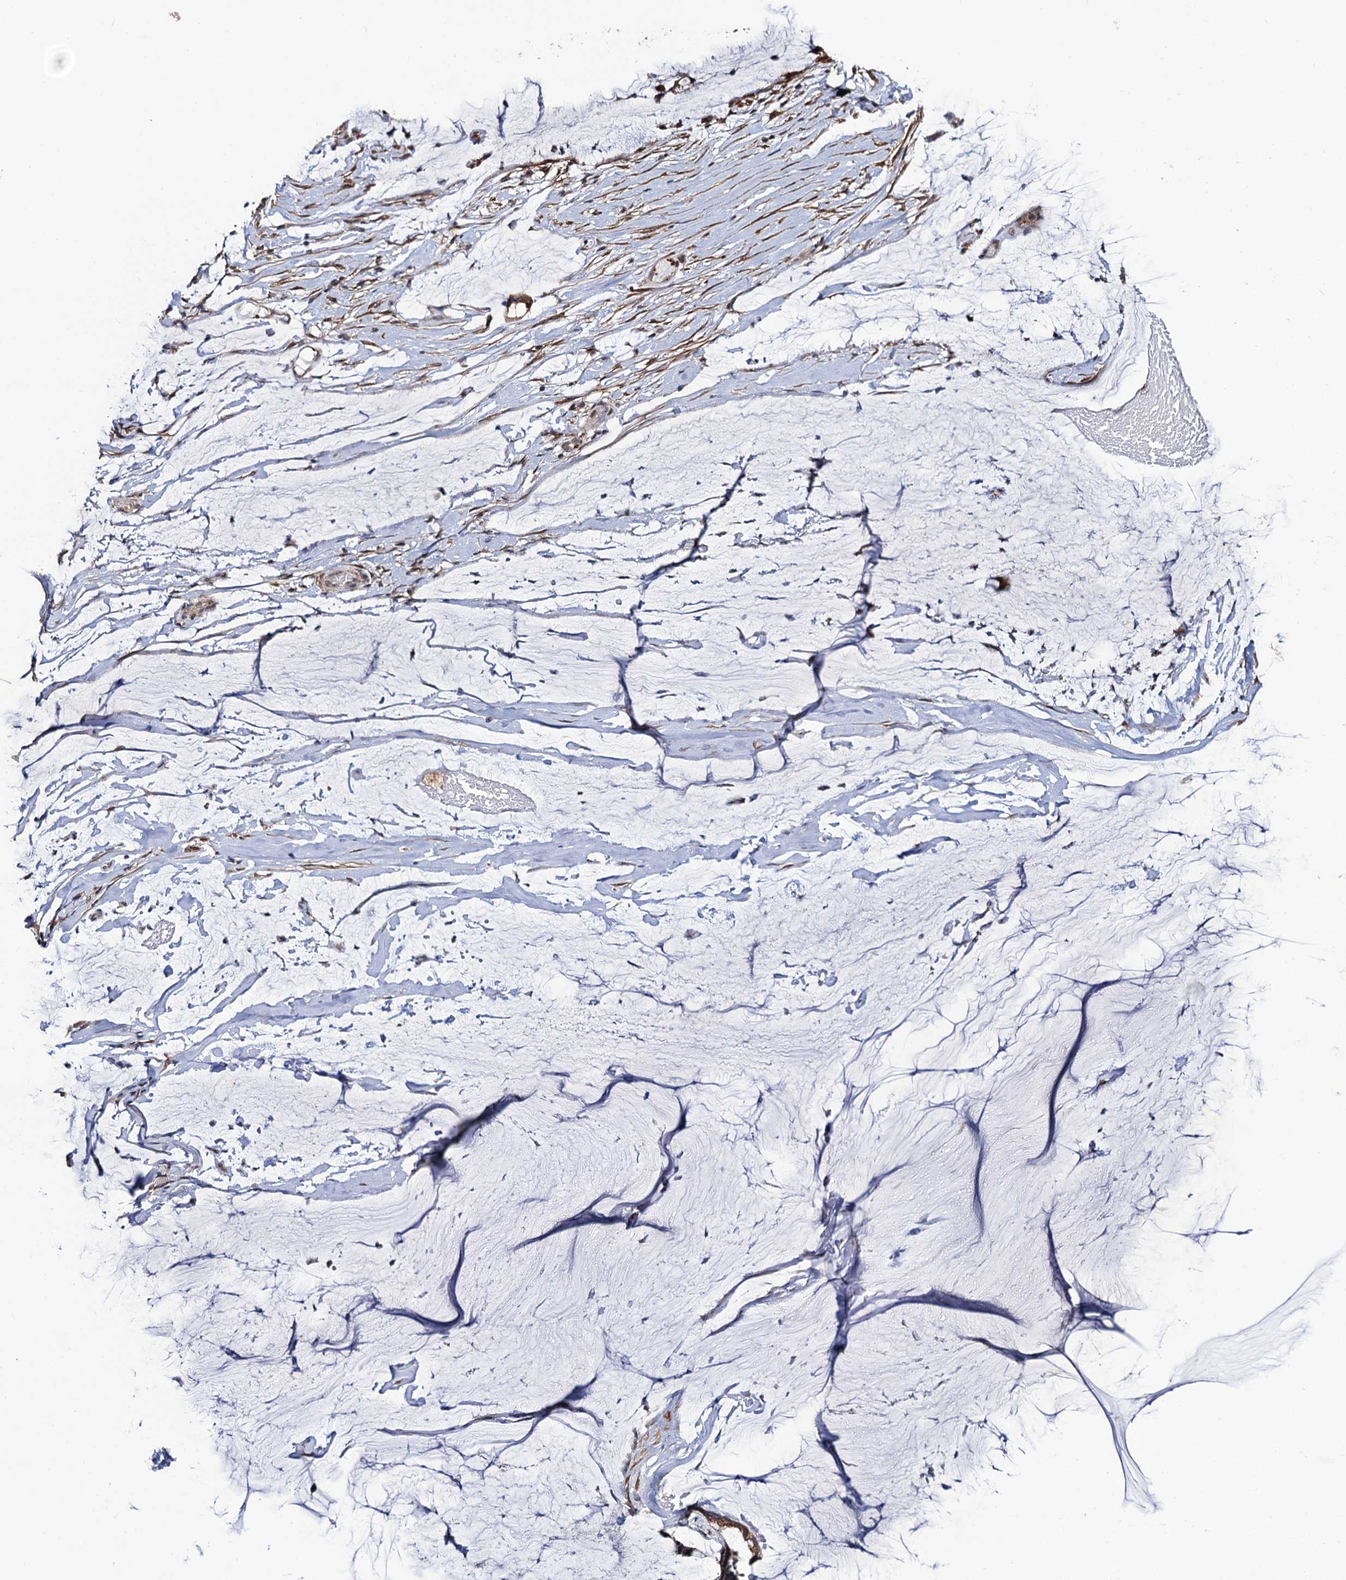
{"staining": {"intensity": "weak", "quantity": ">75%", "location": "cytoplasmic/membranous"}, "tissue": "ovarian cancer", "cell_type": "Tumor cells", "image_type": "cancer", "snomed": [{"axis": "morphology", "description": "Cystadenocarcinoma, mucinous, NOS"}, {"axis": "topography", "description": "Ovary"}], "caption": "A high-resolution histopathology image shows immunohistochemistry (IHC) staining of ovarian cancer, which displays weak cytoplasmic/membranous expression in about >75% of tumor cells. (brown staining indicates protein expression, while blue staining denotes nuclei).", "gene": "LRRC63", "patient": {"sex": "female", "age": 39}}